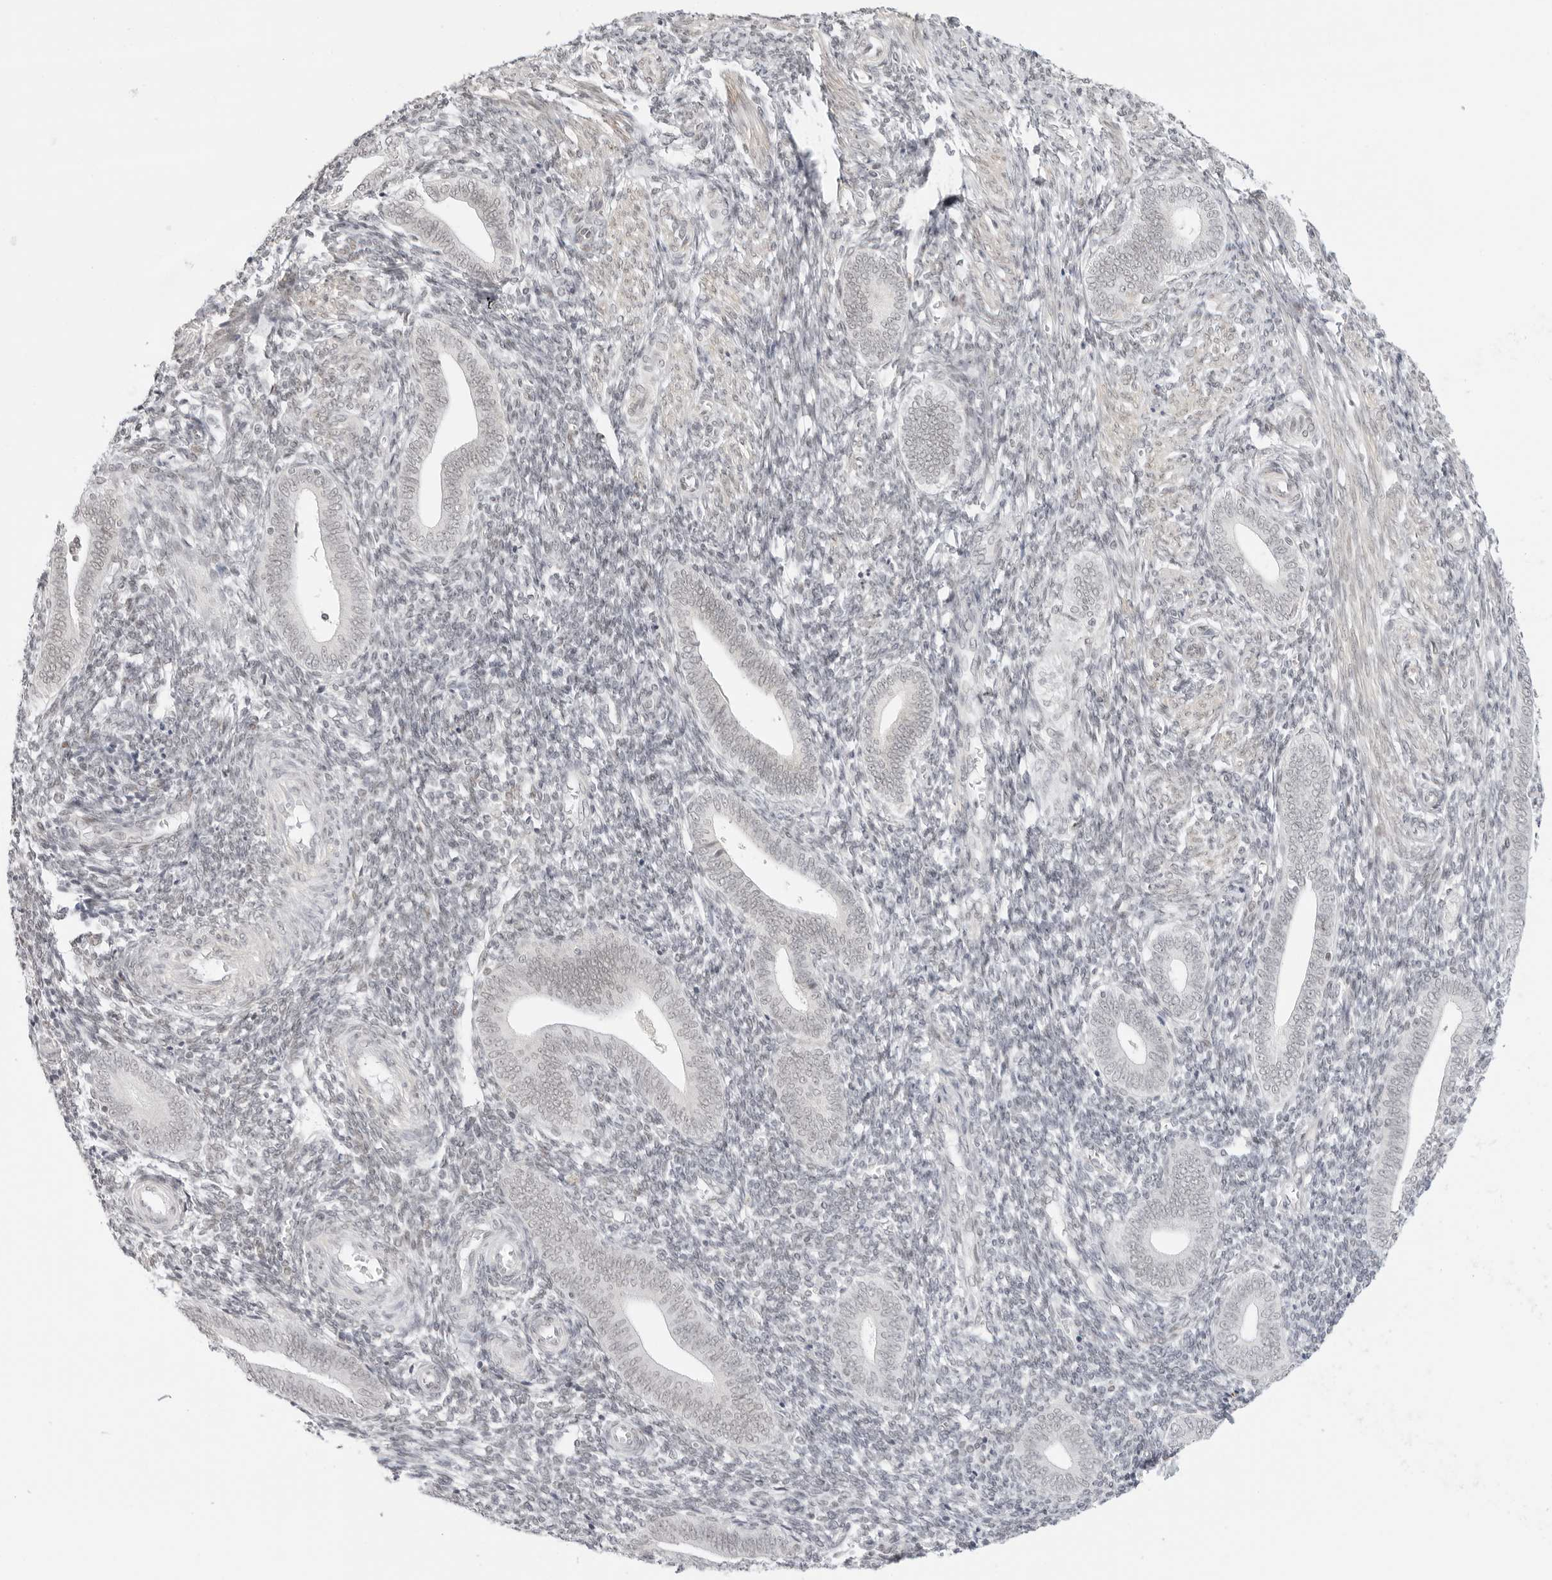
{"staining": {"intensity": "negative", "quantity": "none", "location": "none"}, "tissue": "endometrium", "cell_type": "Cells in endometrial stroma", "image_type": "normal", "snomed": [{"axis": "morphology", "description": "Normal tissue, NOS"}, {"axis": "topography", "description": "Uterus"}, {"axis": "topography", "description": "Endometrium"}], "caption": "DAB immunohistochemical staining of benign endometrium shows no significant positivity in cells in endometrial stroma.", "gene": "TCIM", "patient": {"sex": "female", "age": 33}}